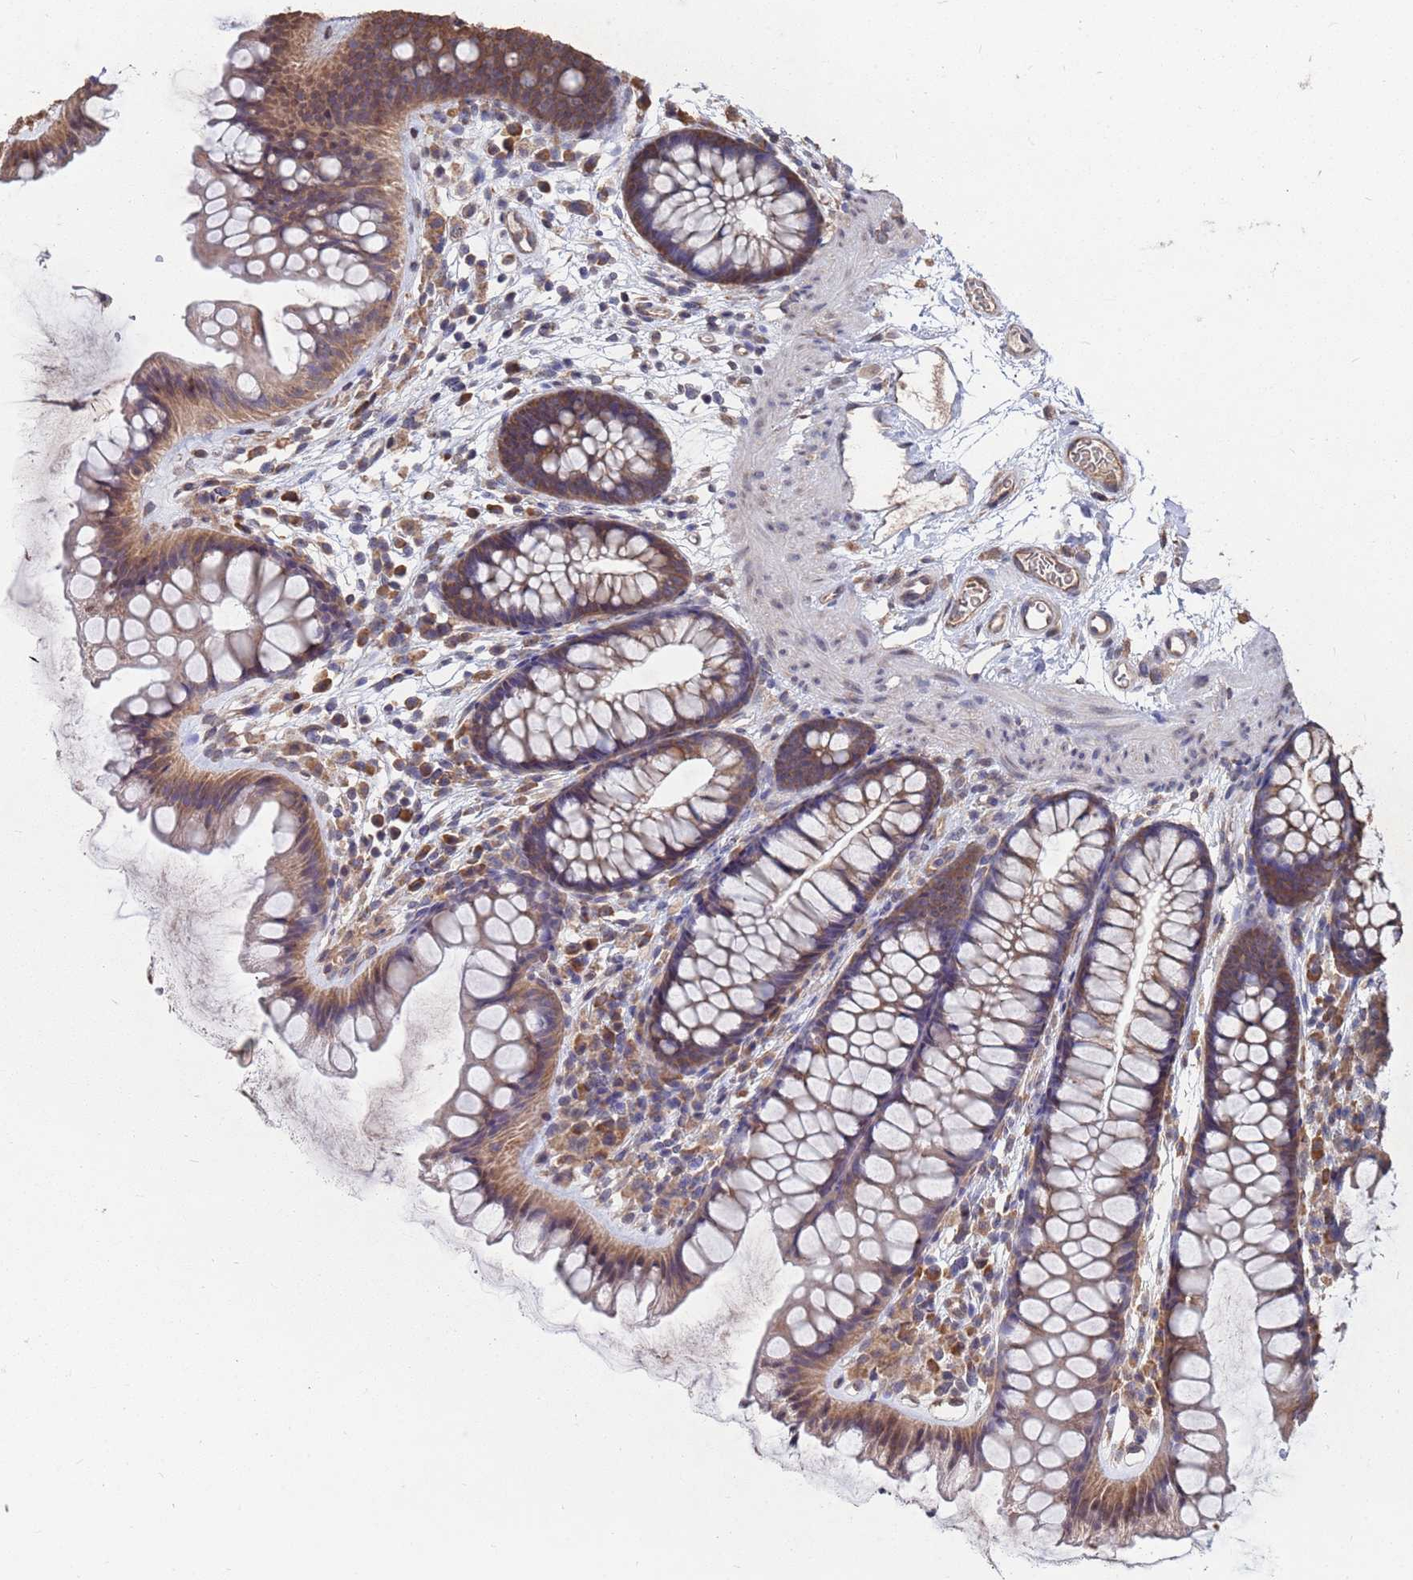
{"staining": {"intensity": "weak", "quantity": ">75%", "location": "cytoplasmic/membranous"}, "tissue": "colon", "cell_type": "Endothelial cells", "image_type": "normal", "snomed": [{"axis": "morphology", "description": "Normal tissue, NOS"}, {"axis": "topography", "description": "Colon"}], "caption": "Immunohistochemical staining of normal human colon displays low levels of weak cytoplasmic/membranous expression in approximately >75% of endothelial cells.", "gene": "CFAP119", "patient": {"sex": "female", "age": 62}}